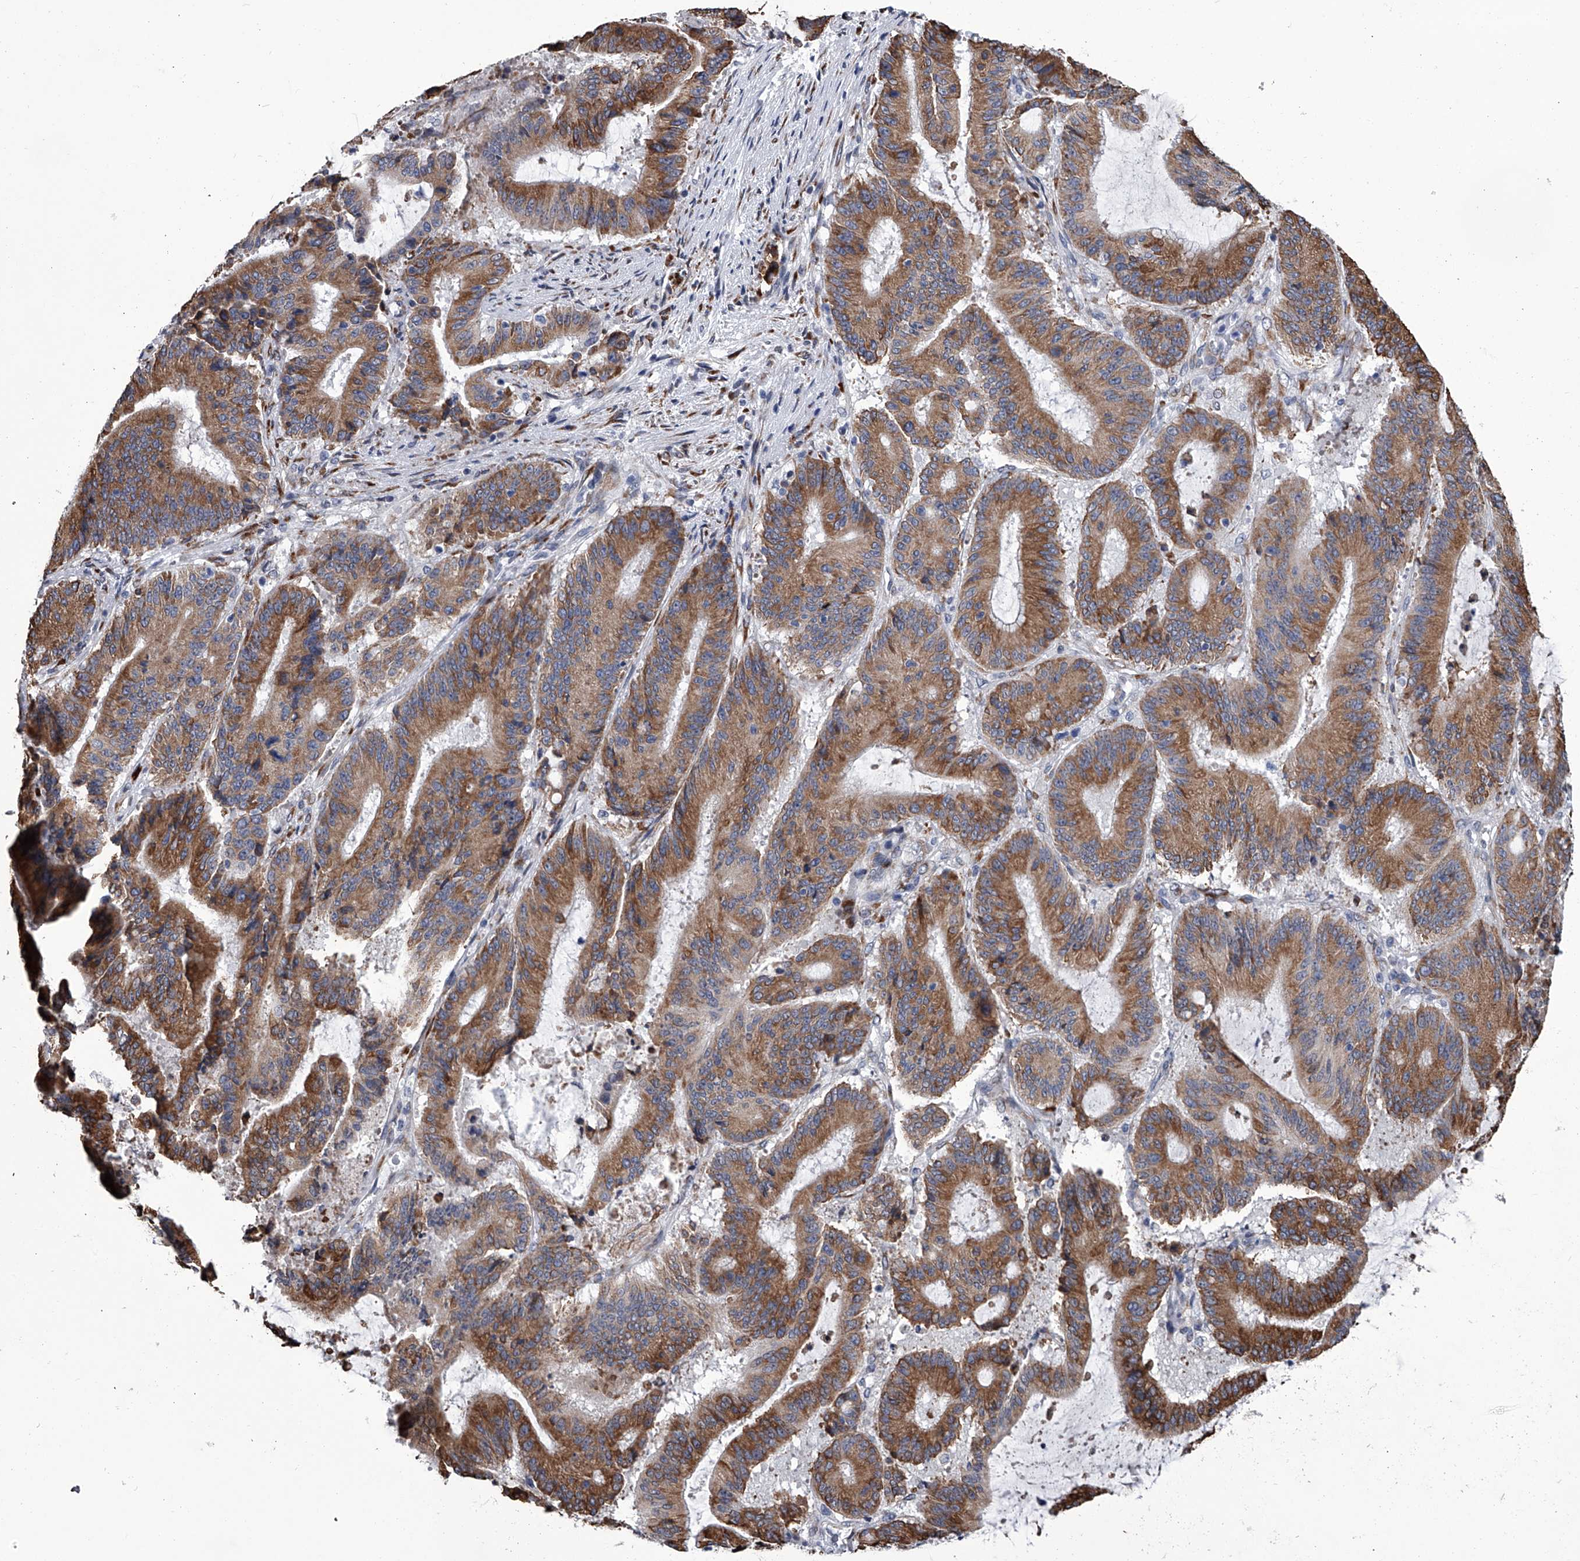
{"staining": {"intensity": "strong", "quantity": "25%-75%", "location": "cytoplasmic/membranous"}, "tissue": "liver cancer", "cell_type": "Tumor cells", "image_type": "cancer", "snomed": [{"axis": "morphology", "description": "Normal tissue, NOS"}, {"axis": "morphology", "description": "Cholangiocarcinoma"}, {"axis": "topography", "description": "Liver"}, {"axis": "topography", "description": "Peripheral nerve tissue"}], "caption": "Human liver cancer stained with a brown dye shows strong cytoplasmic/membranous positive expression in approximately 25%-75% of tumor cells.", "gene": "PPP2R5D", "patient": {"sex": "female", "age": 73}}